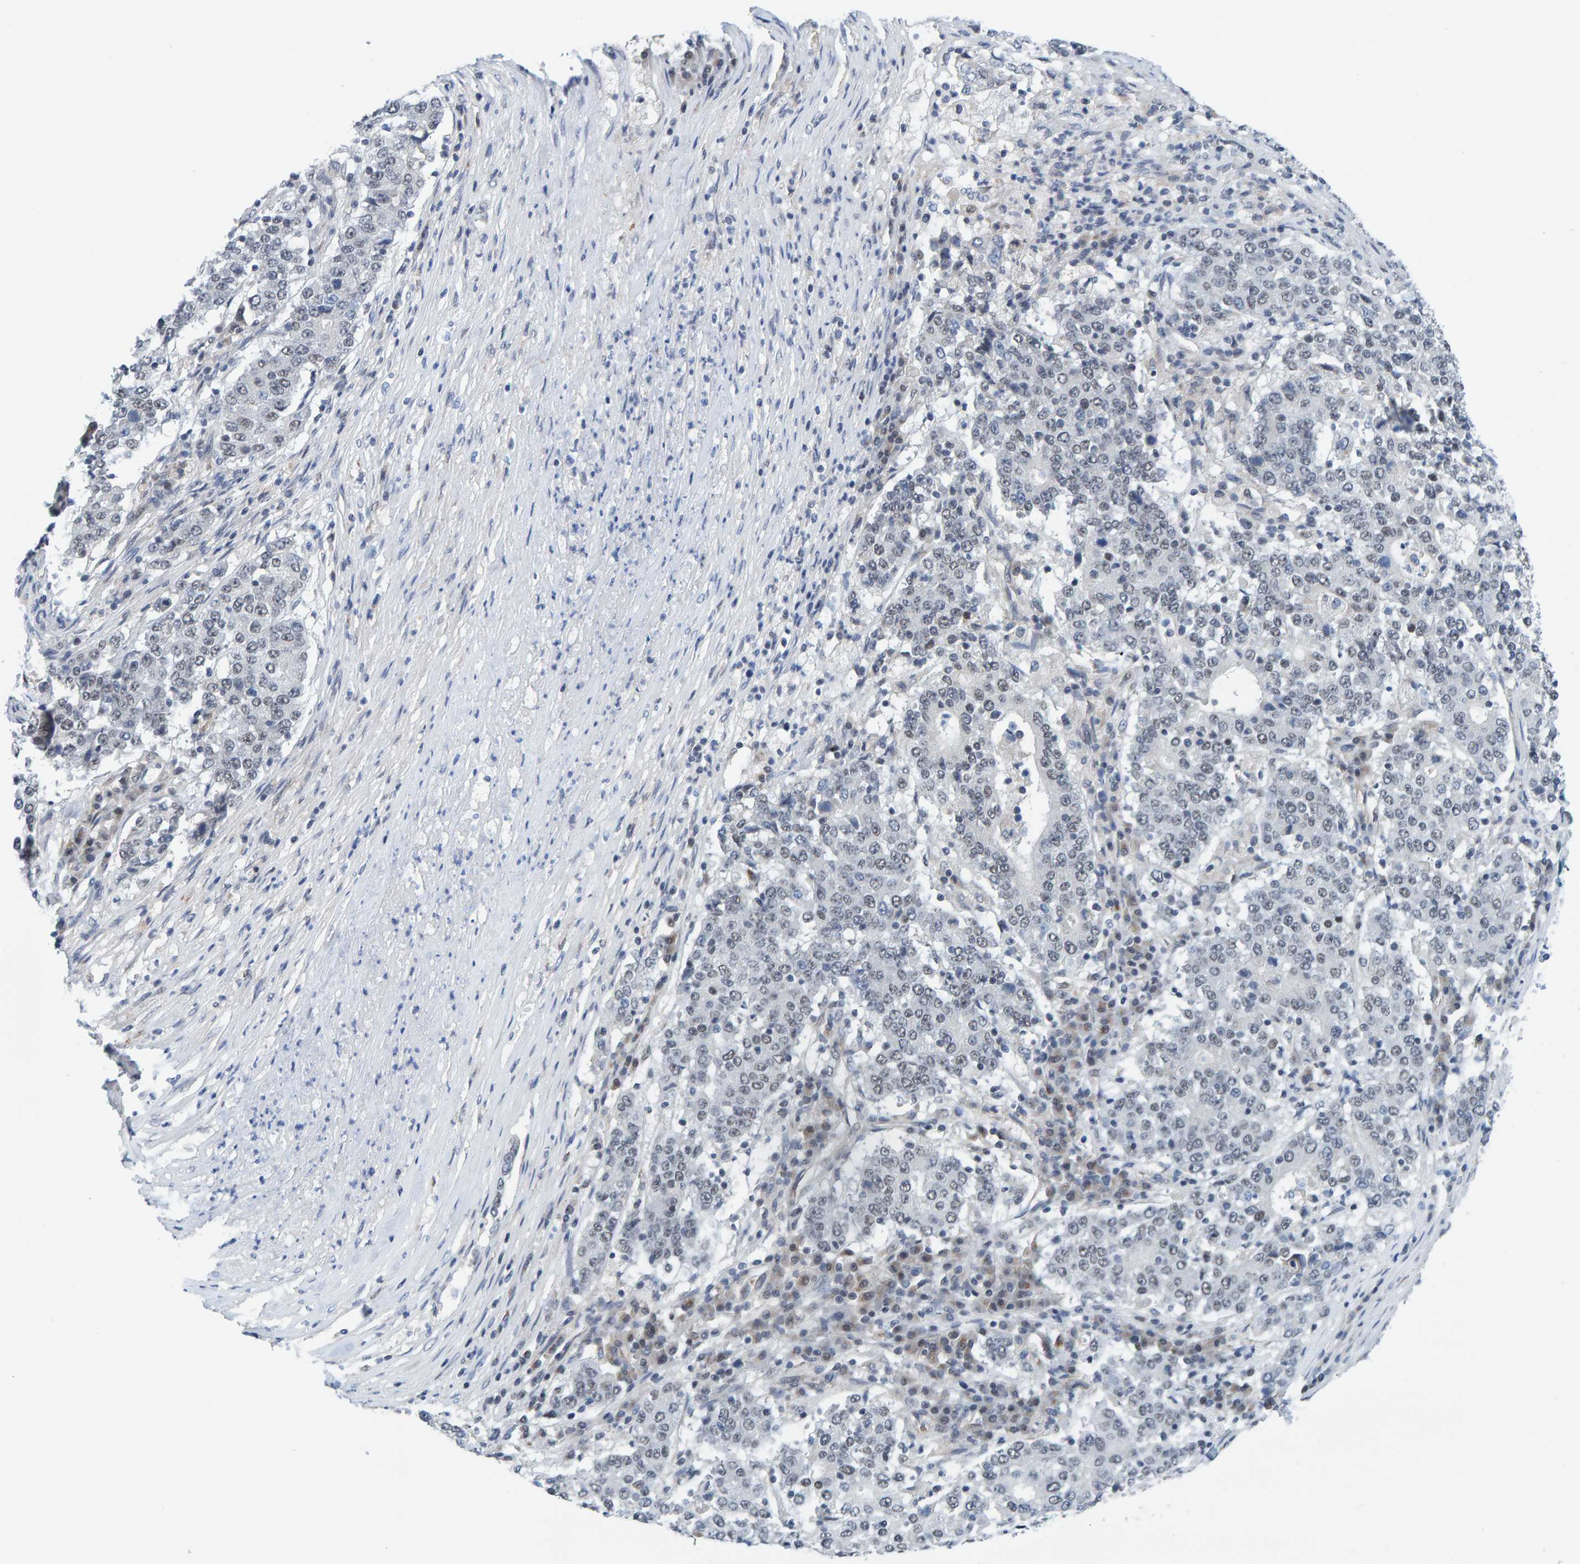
{"staining": {"intensity": "negative", "quantity": "none", "location": "none"}, "tissue": "stomach cancer", "cell_type": "Tumor cells", "image_type": "cancer", "snomed": [{"axis": "morphology", "description": "Adenocarcinoma, NOS"}, {"axis": "topography", "description": "Stomach"}], "caption": "An image of human stomach cancer is negative for staining in tumor cells.", "gene": "SCRN2", "patient": {"sex": "male", "age": 59}}